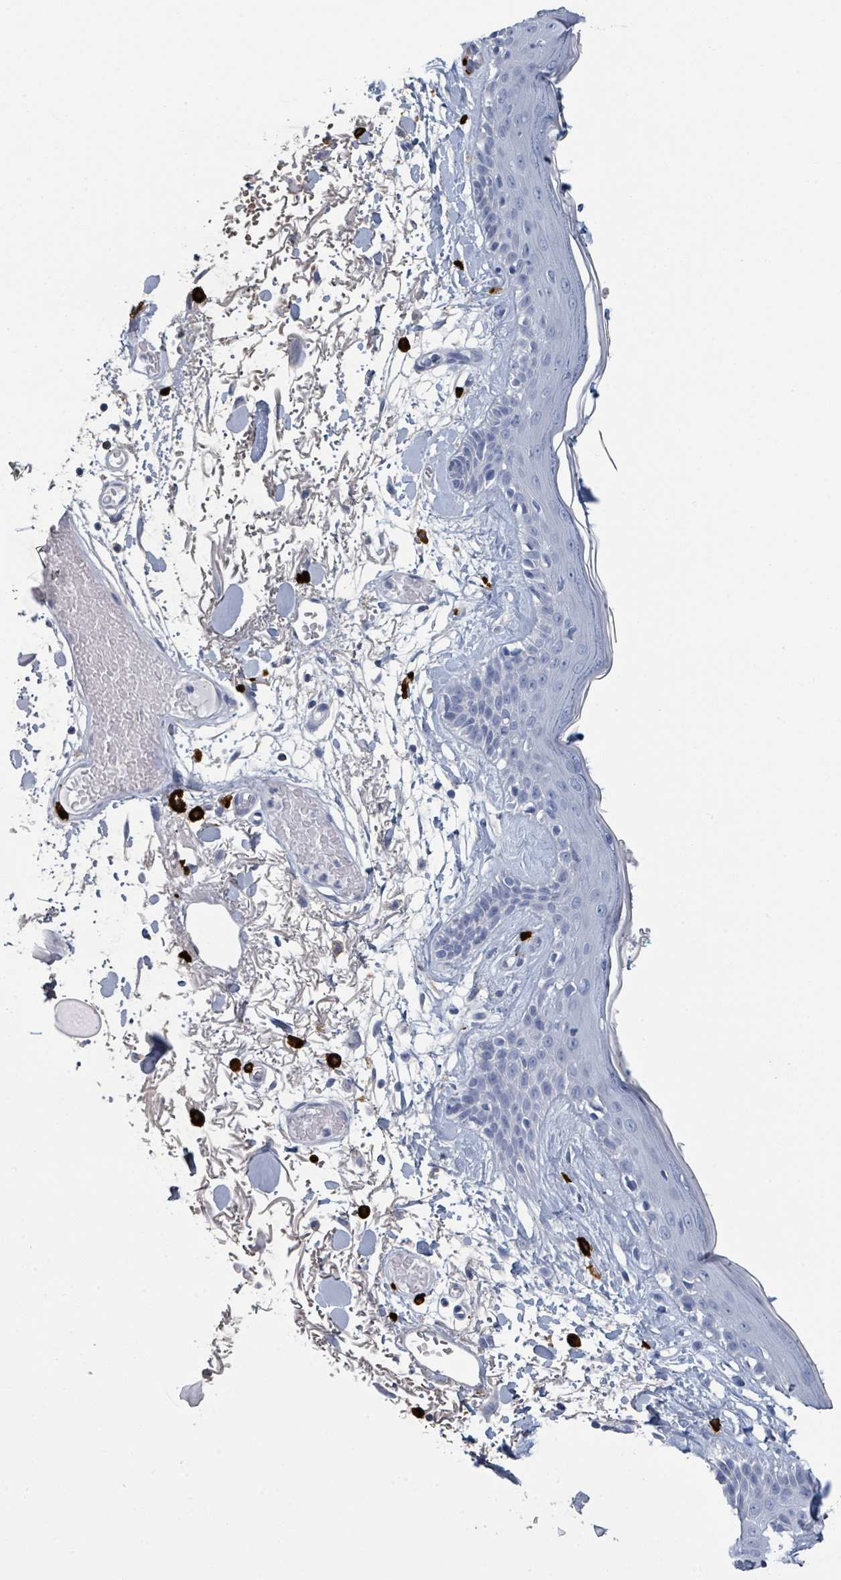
{"staining": {"intensity": "negative", "quantity": "none", "location": "none"}, "tissue": "skin", "cell_type": "Fibroblasts", "image_type": "normal", "snomed": [{"axis": "morphology", "description": "Normal tissue, NOS"}, {"axis": "topography", "description": "Skin"}], "caption": "High magnification brightfield microscopy of normal skin stained with DAB (3,3'-diaminobenzidine) (brown) and counterstained with hematoxylin (blue): fibroblasts show no significant staining.", "gene": "VPS13D", "patient": {"sex": "male", "age": 79}}